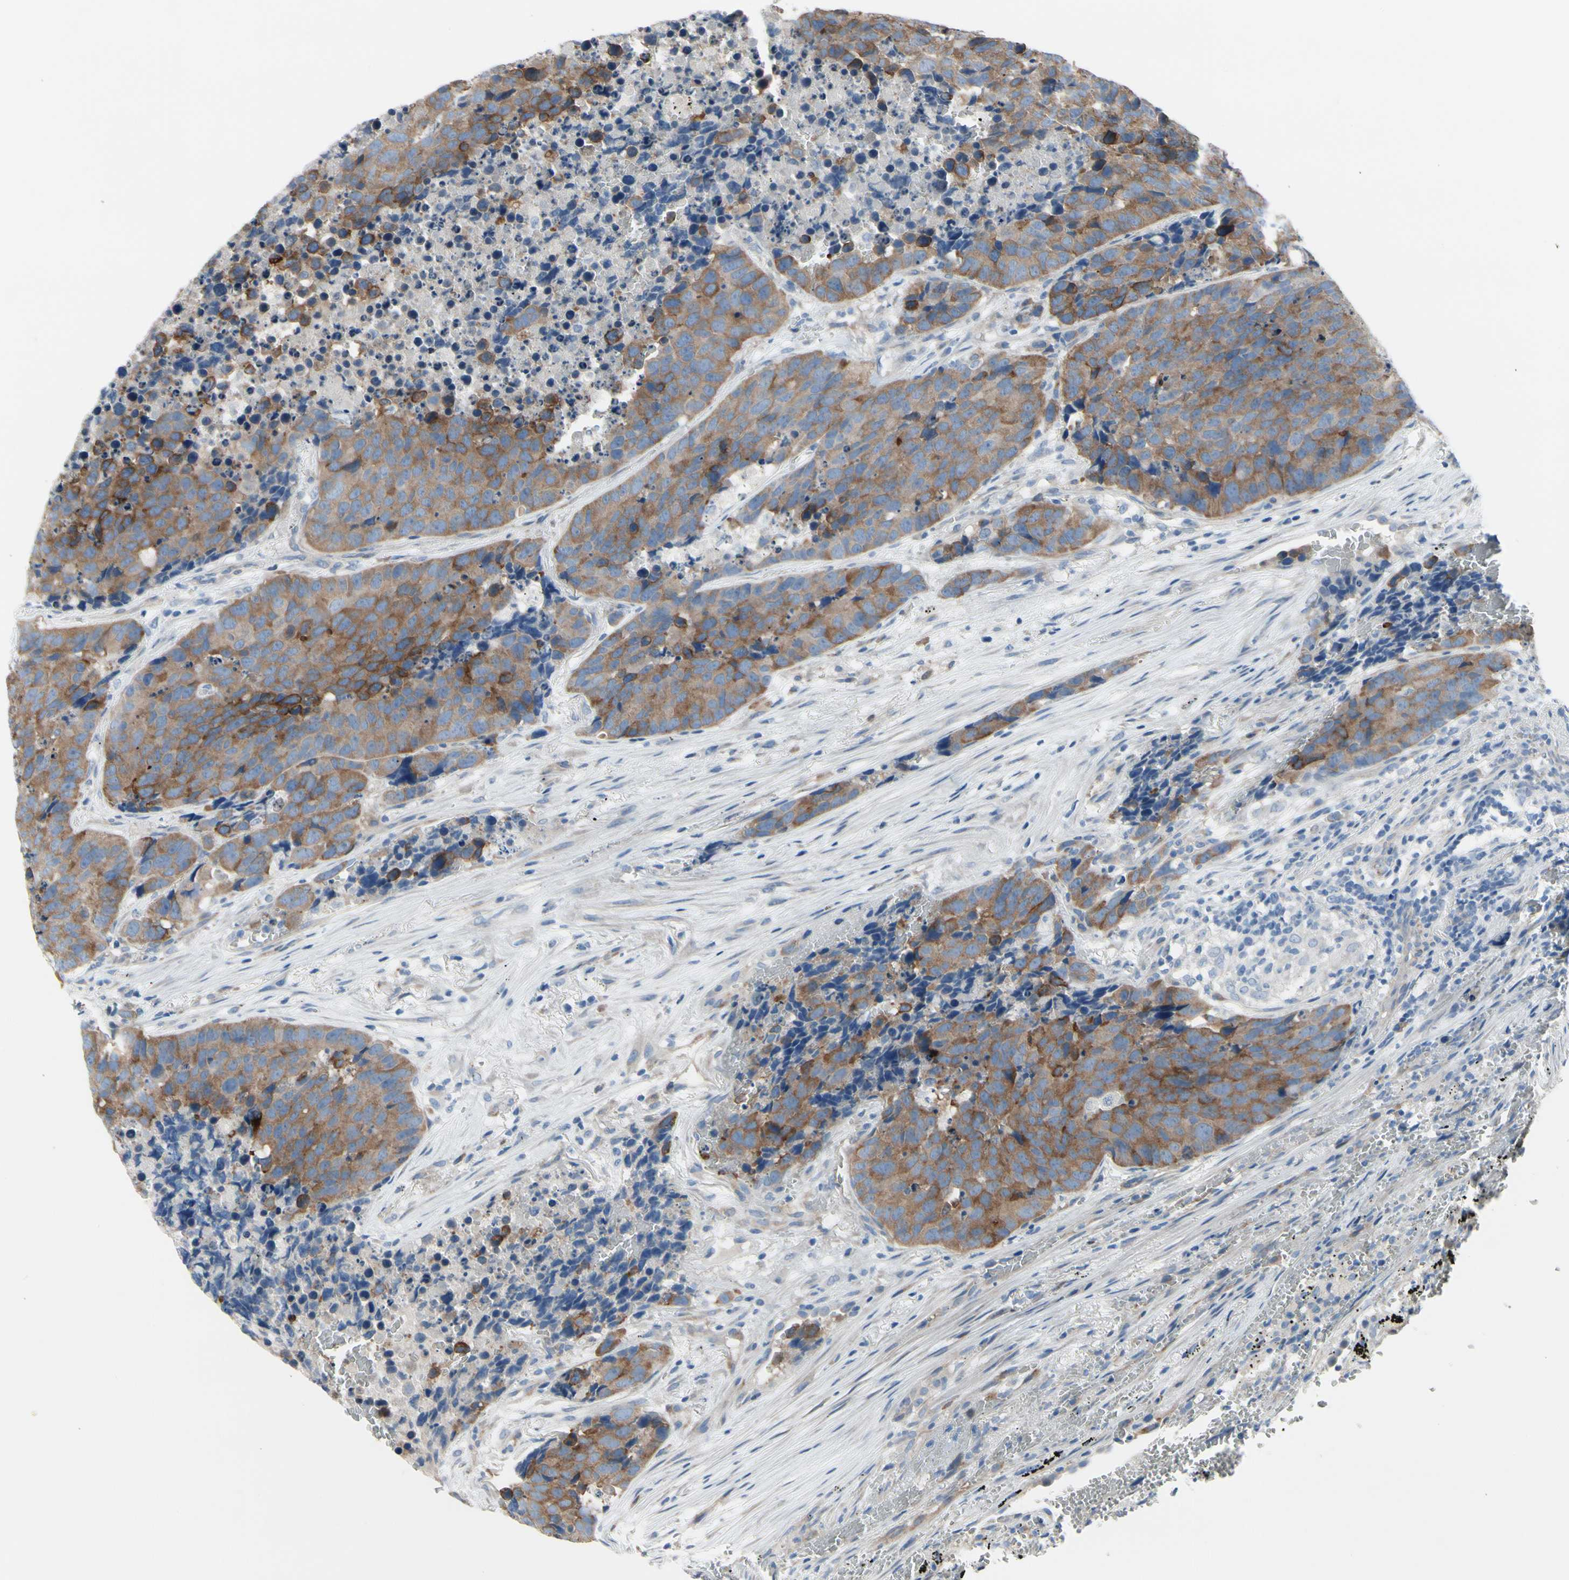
{"staining": {"intensity": "moderate", "quantity": ">75%", "location": "cytoplasmic/membranous"}, "tissue": "carcinoid", "cell_type": "Tumor cells", "image_type": "cancer", "snomed": [{"axis": "morphology", "description": "Carcinoid, malignant, NOS"}, {"axis": "topography", "description": "Lung"}], "caption": "Brown immunohistochemical staining in human carcinoid demonstrates moderate cytoplasmic/membranous staining in approximately >75% of tumor cells. The protein is stained brown, and the nuclei are stained in blue (DAB IHC with brightfield microscopy, high magnification).", "gene": "MAP2", "patient": {"sex": "male", "age": 60}}